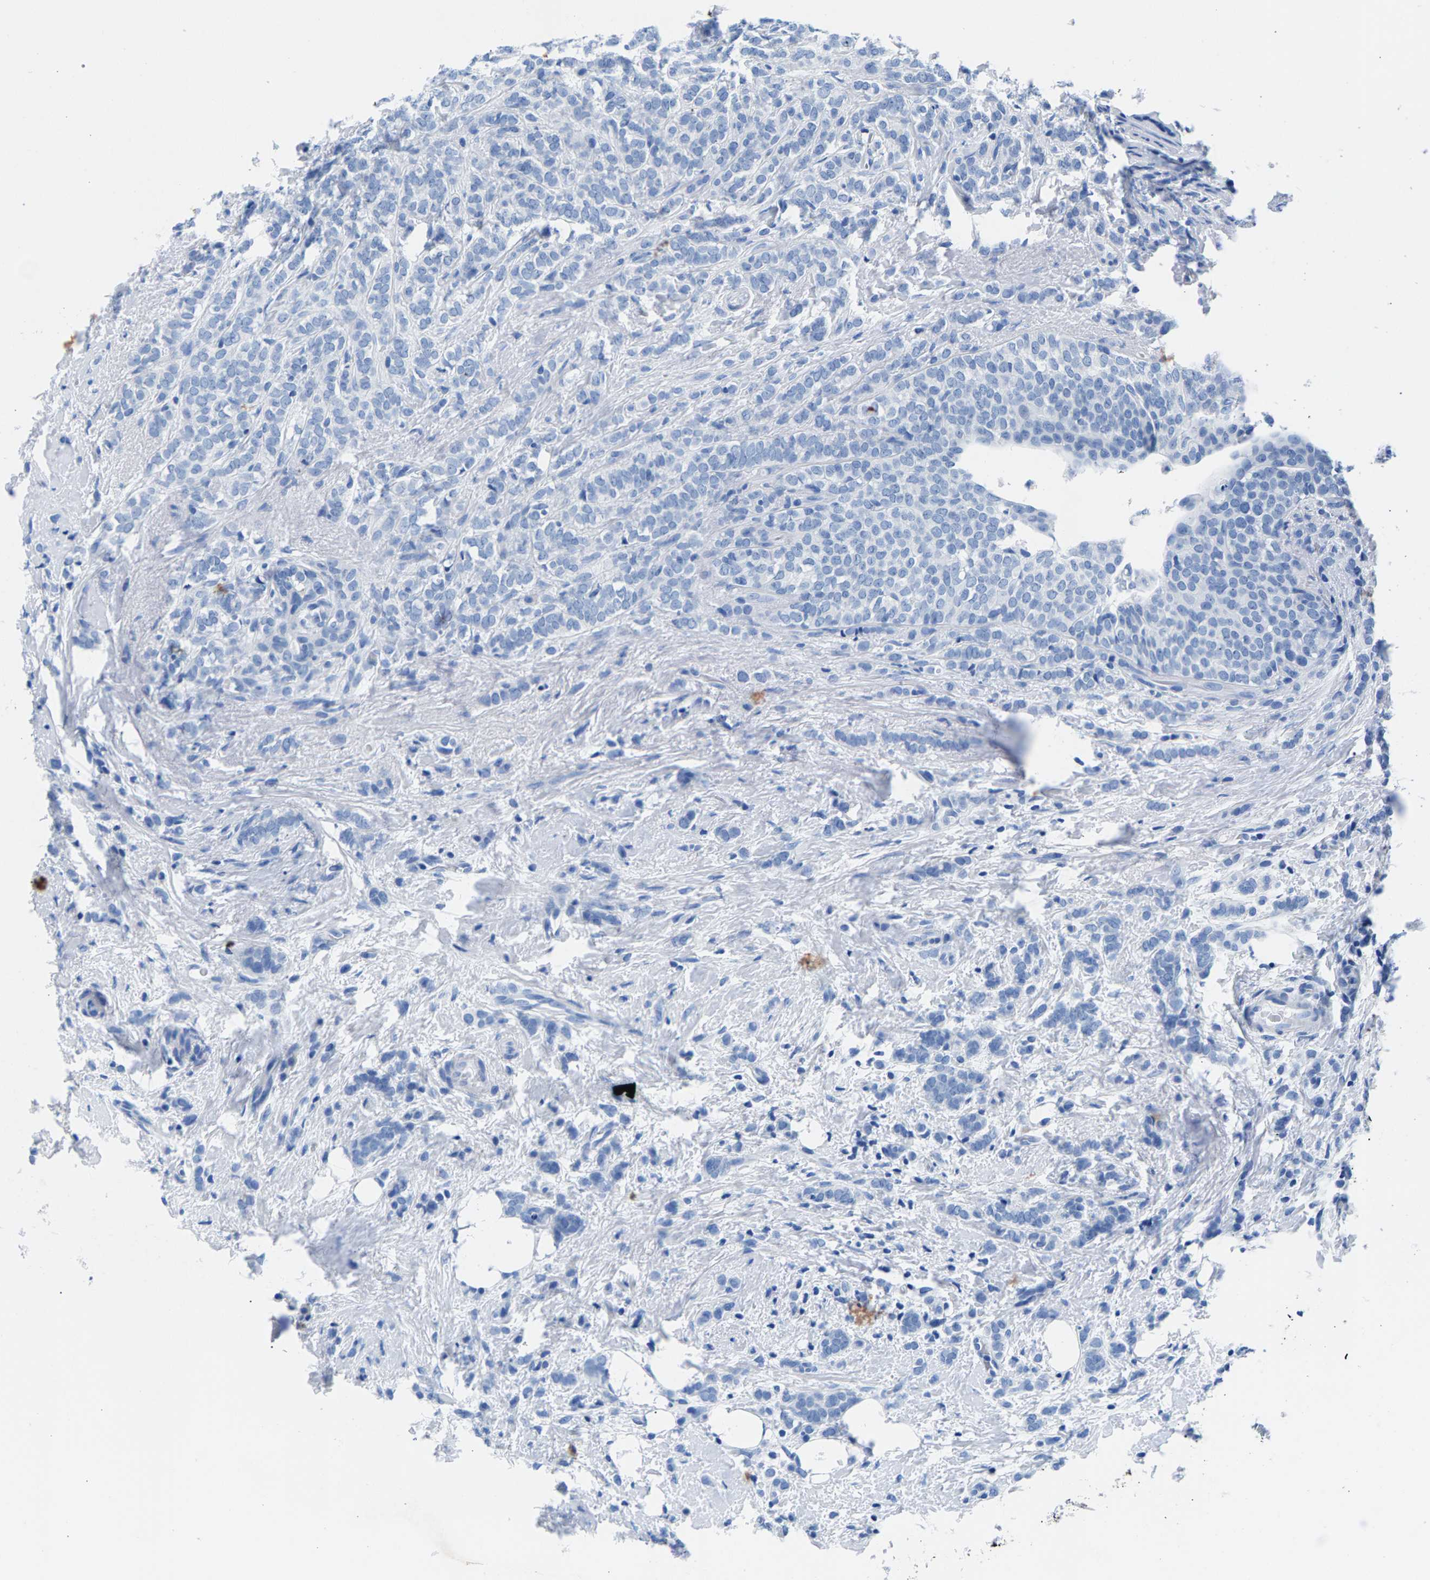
{"staining": {"intensity": "negative", "quantity": "none", "location": "none"}, "tissue": "breast cancer", "cell_type": "Tumor cells", "image_type": "cancer", "snomed": [{"axis": "morphology", "description": "Lobular carcinoma"}, {"axis": "topography", "description": "Breast"}], "caption": "IHC histopathology image of neoplastic tissue: human breast lobular carcinoma stained with DAB (3,3'-diaminobenzidine) reveals no significant protein positivity in tumor cells.", "gene": "CPS1", "patient": {"sex": "female", "age": 50}}